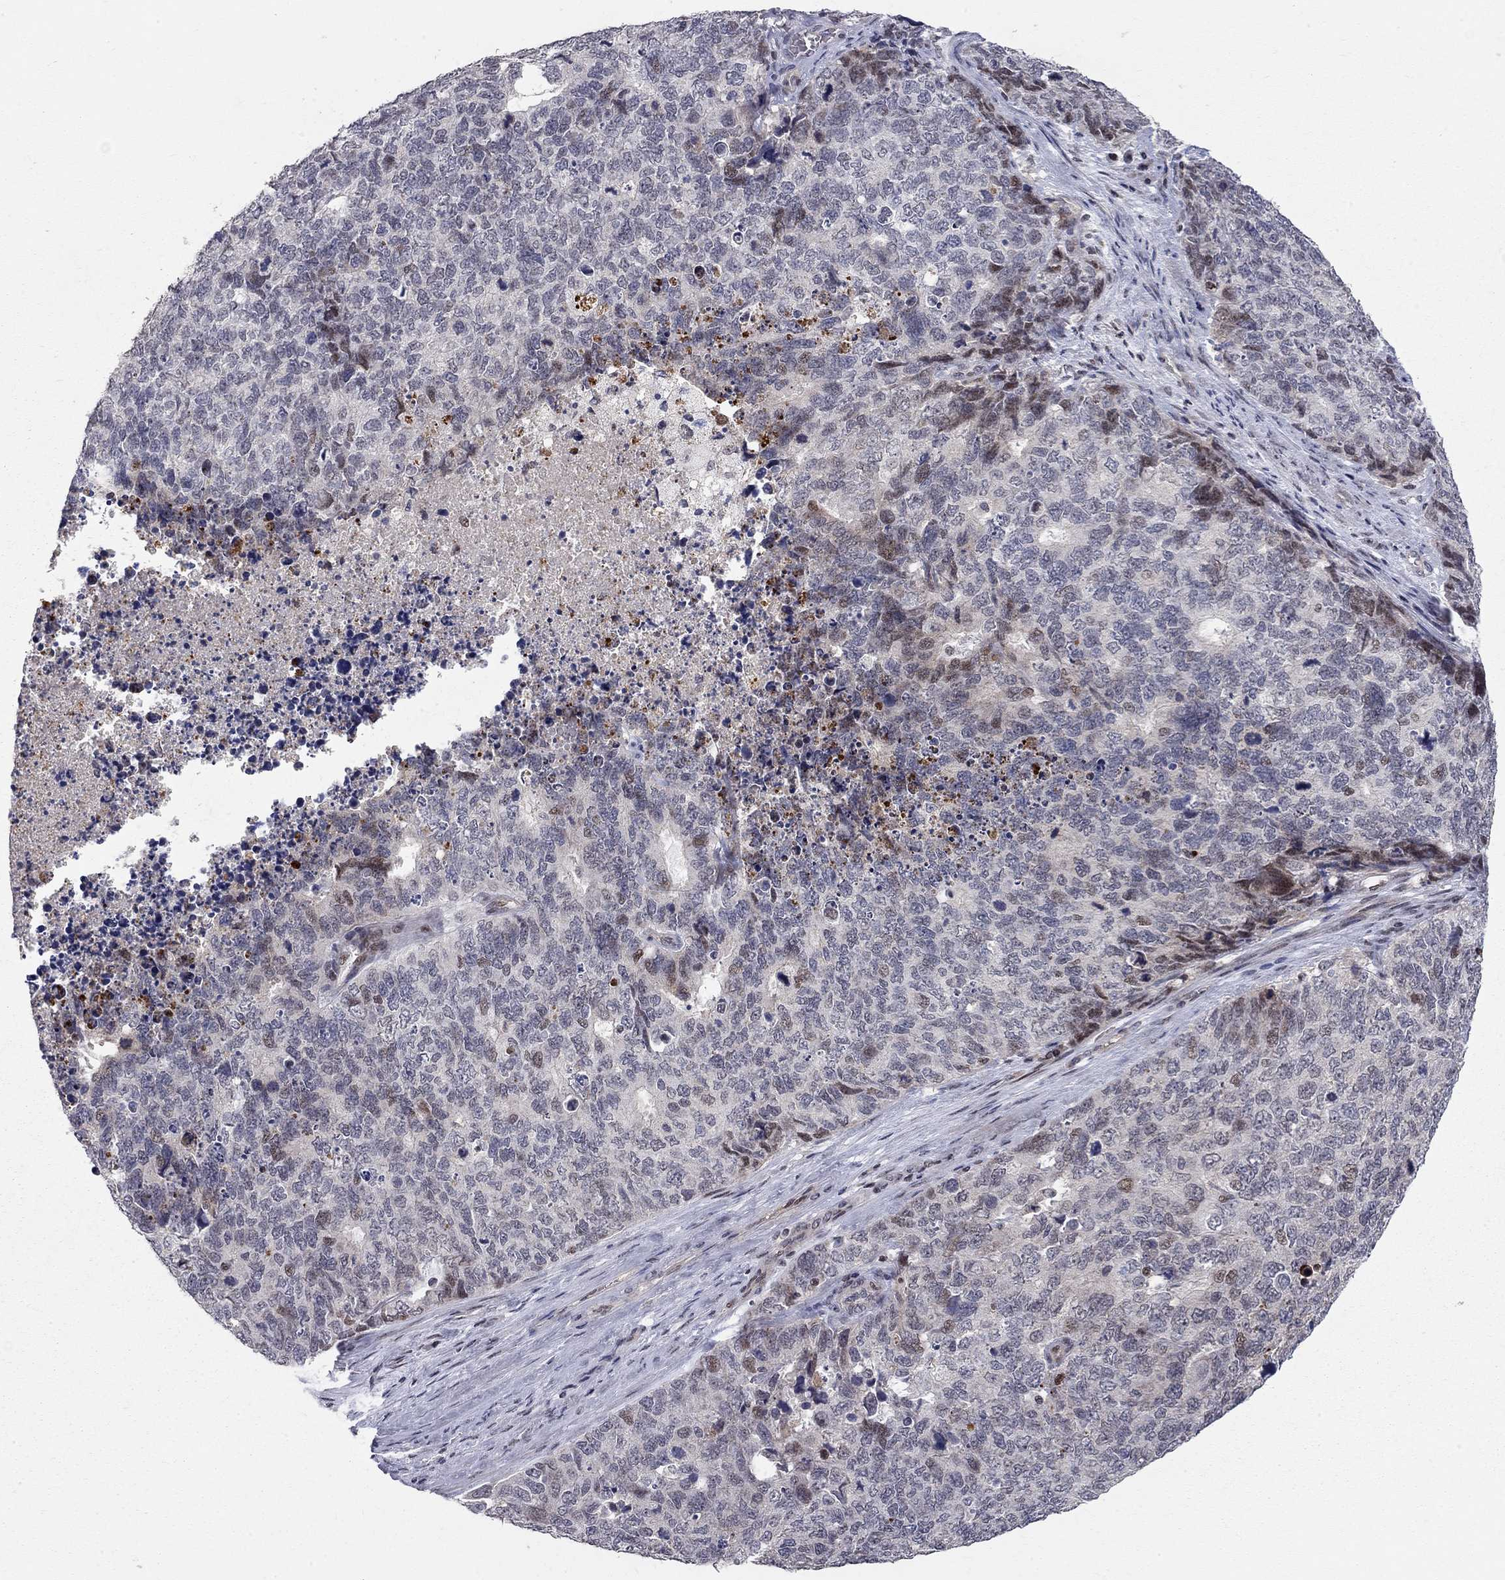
{"staining": {"intensity": "negative", "quantity": "none", "location": "none"}, "tissue": "cervical cancer", "cell_type": "Tumor cells", "image_type": "cancer", "snomed": [{"axis": "morphology", "description": "Squamous cell carcinoma, NOS"}, {"axis": "topography", "description": "Cervix"}], "caption": "Tumor cells are negative for brown protein staining in squamous cell carcinoma (cervical).", "gene": "HDAC3", "patient": {"sex": "female", "age": 63}}